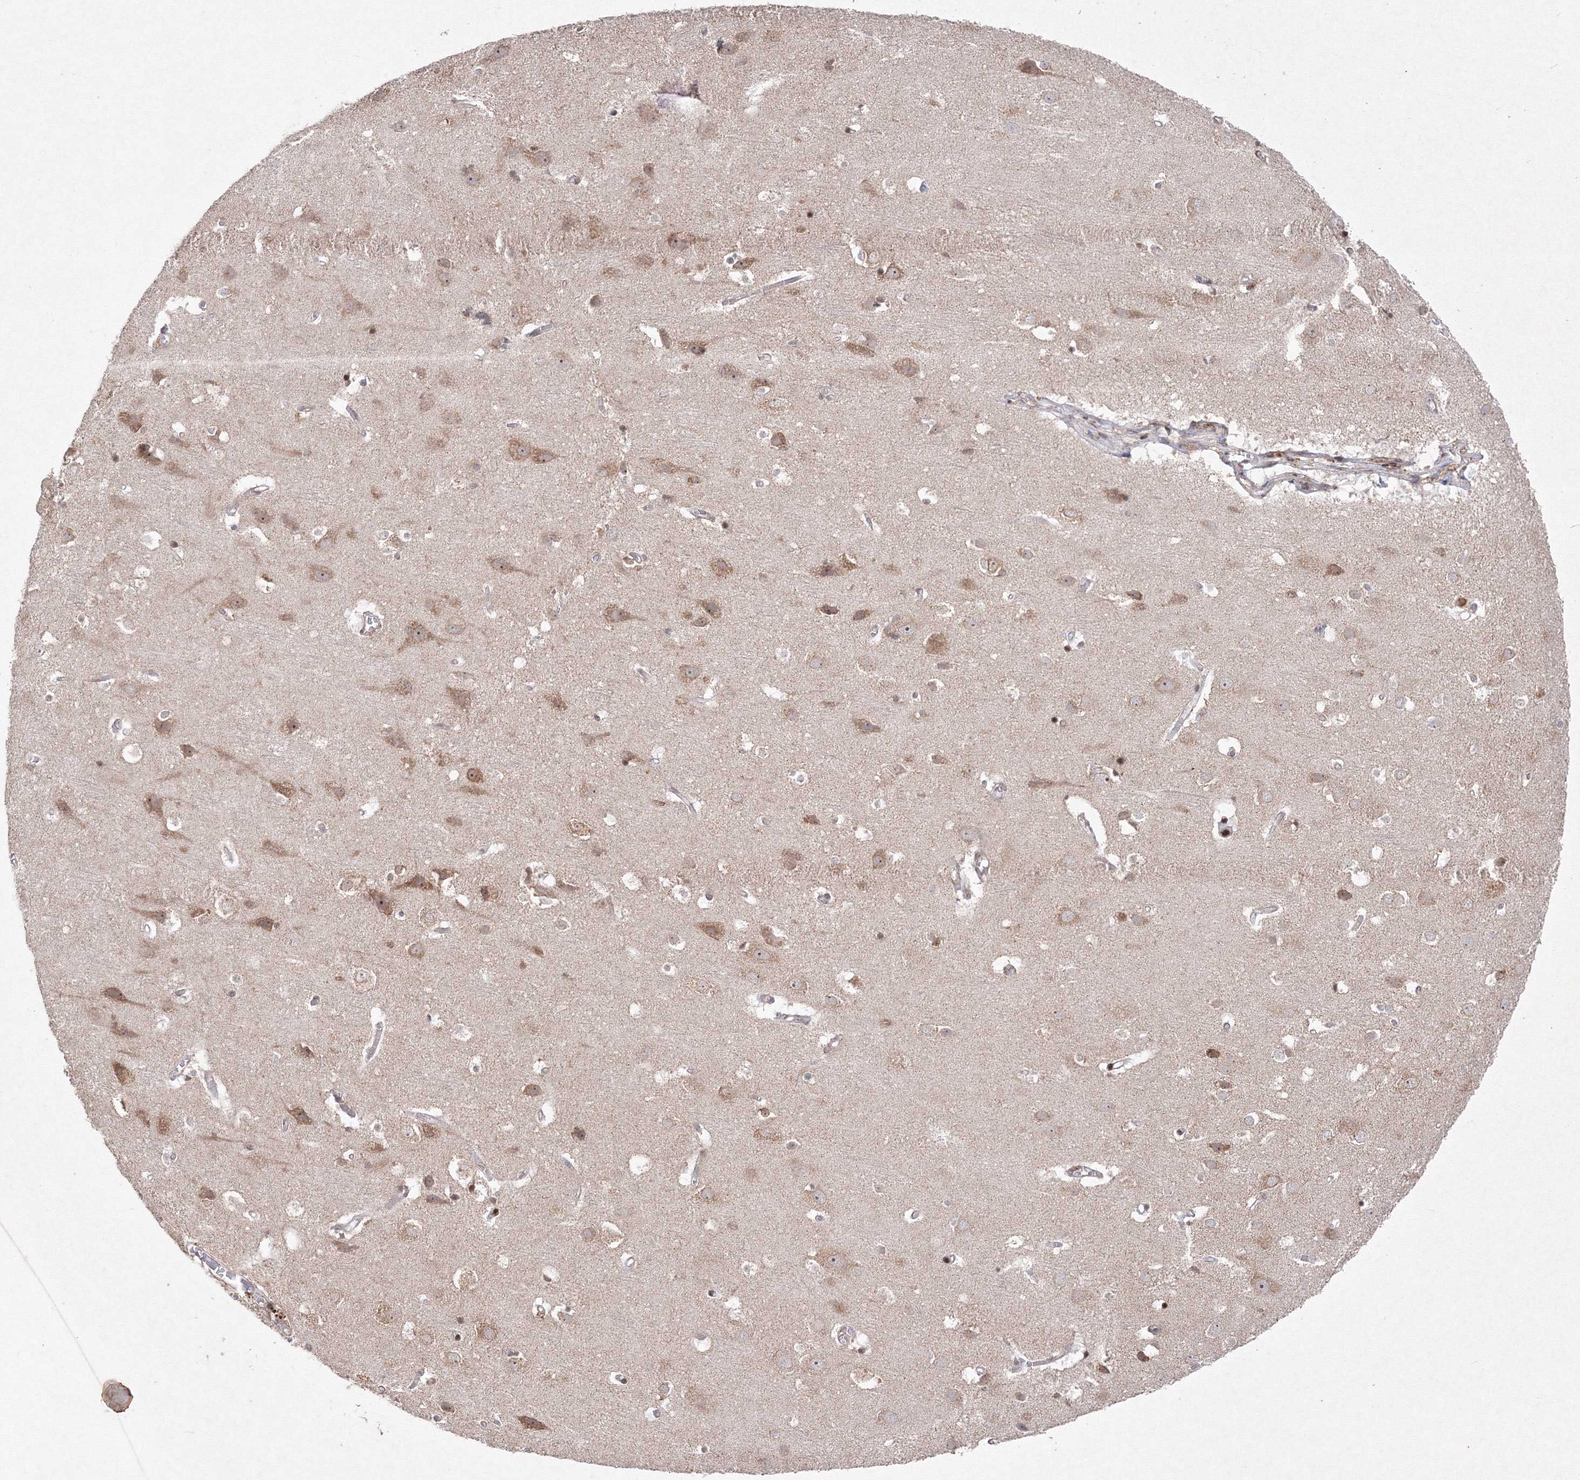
{"staining": {"intensity": "negative", "quantity": "none", "location": "none"}, "tissue": "cerebral cortex", "cell_type": "Endothelial cells", "image_type": "normal", "snomed": [{"axis": "morphology", "description": "Normal tissue, NOS"}, {"axis": "topography", "description": "Cerebral cortex"}], "caption": "This photomicrograph is of normal cerebral cortex stained with immunohistochemistry to label a protein in brown with the nuclei are counter-stained blue. There is no positivity in endothelial cells.", "gene": "MKRN2", "patient": {"sex": "male", "age": 54}}